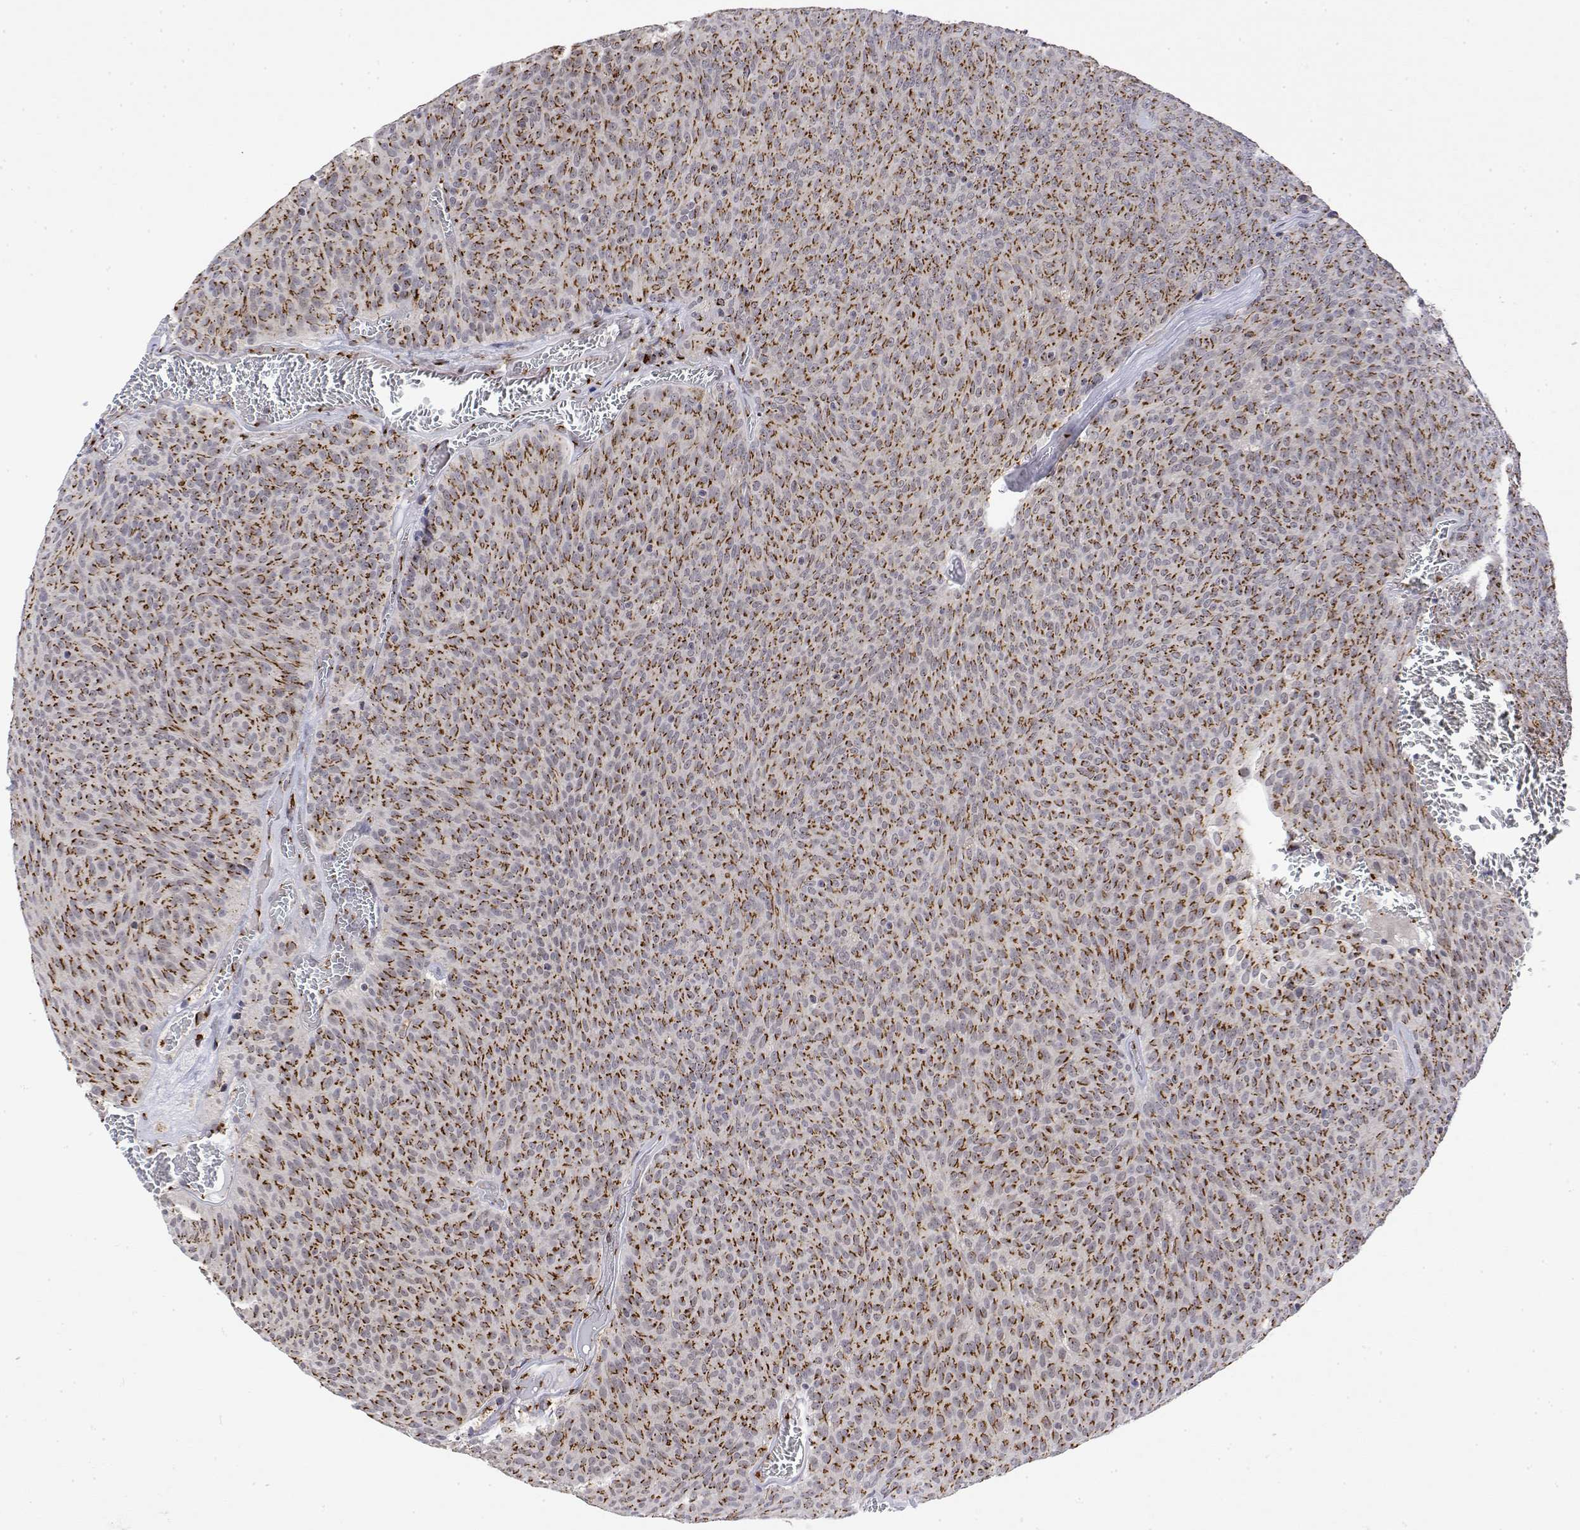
{"staining": {"intensity": "strong", "quantity": ">75%", "location": "cytoplasmic/membranous"}, "tissue": "urothelial cancer", "cell_type": "Tumor cells", "image_type": "cancer", "snomed": [{"axis": "morphology", "description": "Urothelial carcinoma, Low grade"}, {"axis": "topography", "description": "Urinary bladder"}], "caption": "About >75% of tumor cells in human urothelial carcinoma (low-grade) demonstrate strong cytoplasmic/membranous protein positivity as visualized by brown immunohistochemical staining.", "gene": "YIPF3", "patient": {"sex": "male", "age": 77}}